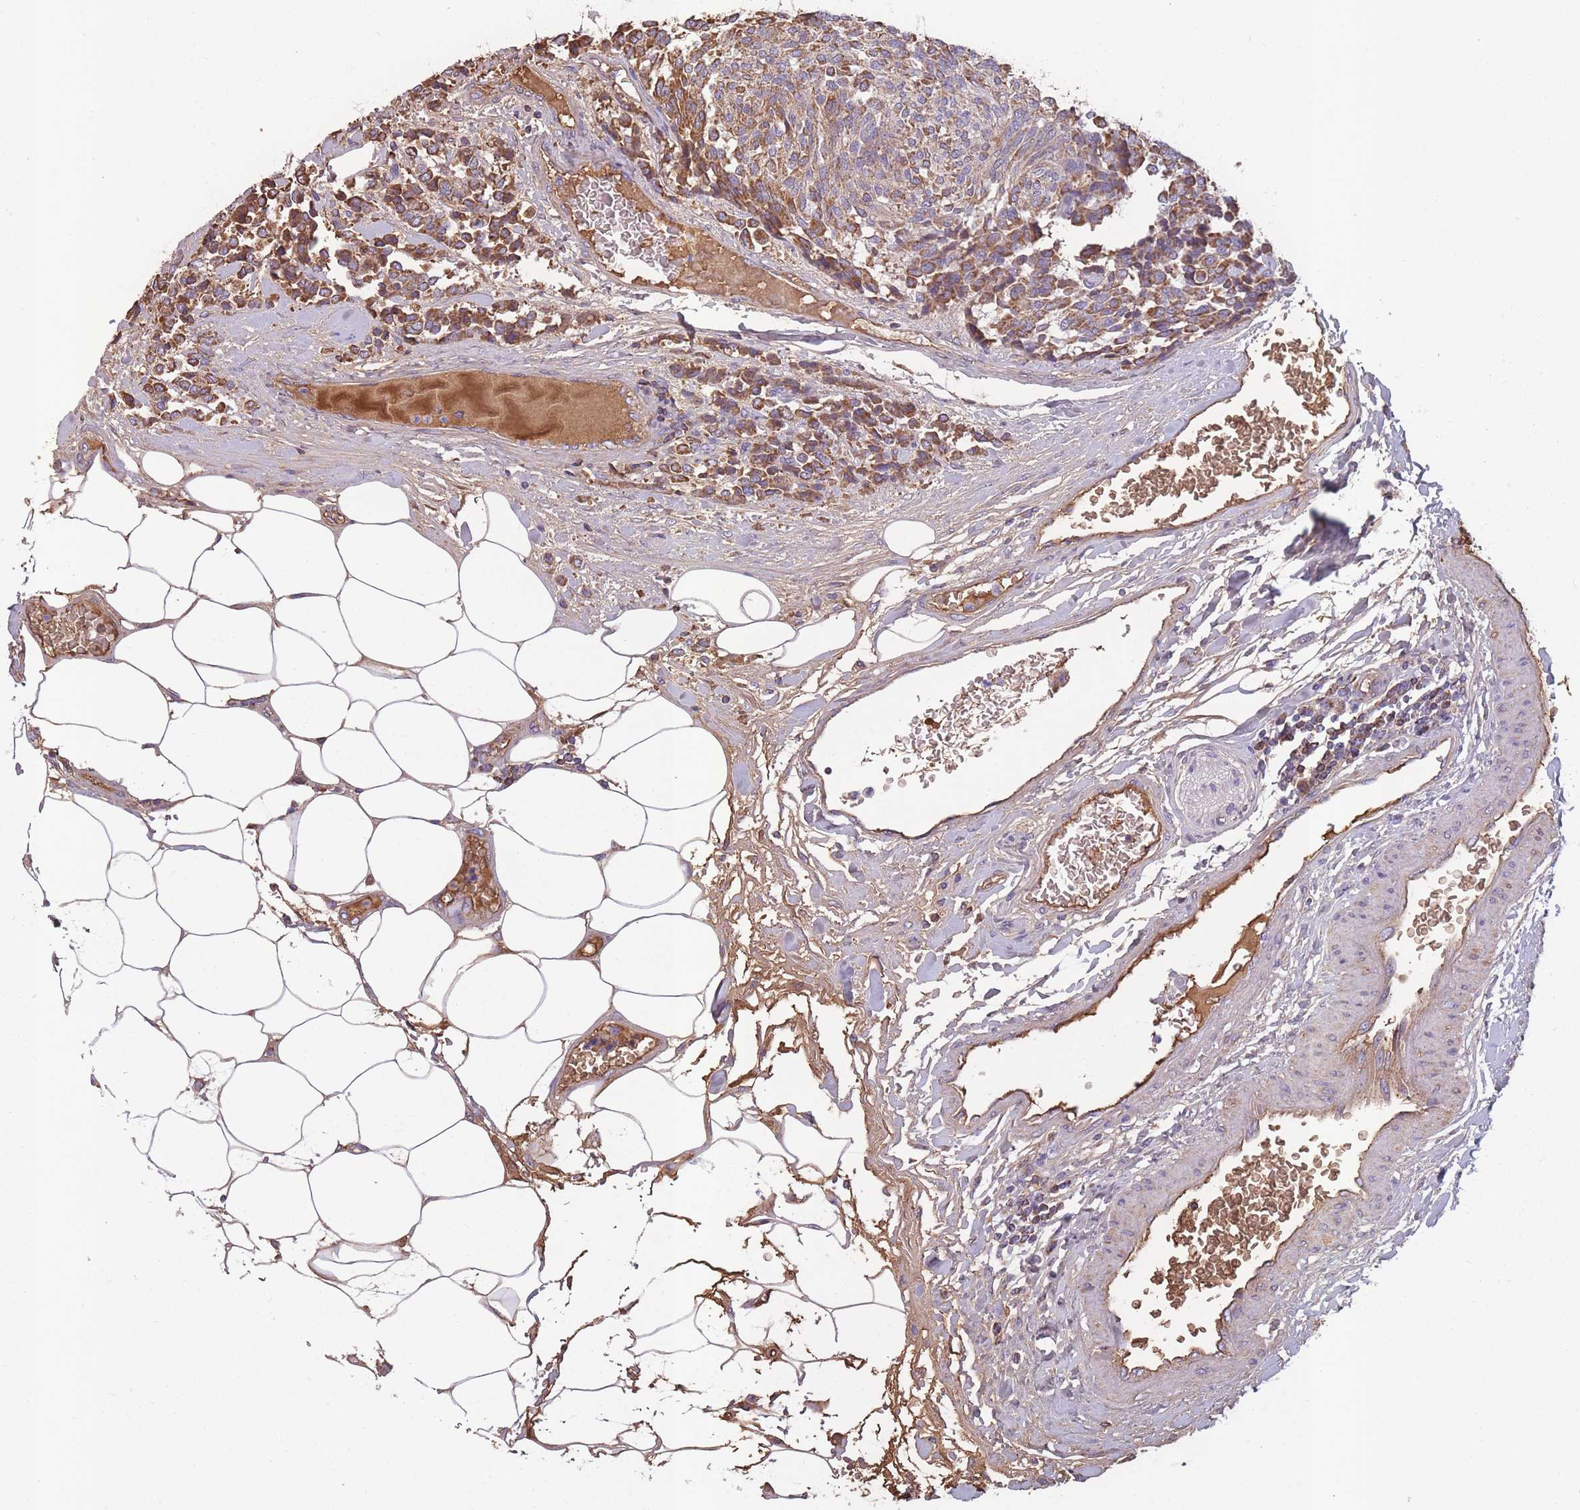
{"staining": {"intensity": "moderate", "quantity": "25%-75%", "location": "cytoplasmic/membranous"}, "tissue": "carcinoid", "cell_type": "Tumor cells", "image_type": "cancer", "snomed": [{"axis": "morphology", "description": "Carcinoid, malignant, NOS"}, {"axis": "topography", "description": "Pancreas"}], "caption": "An image of carcinoid (malignant) stained for a protein shows moderate cytoplasmic/membranous brown staining in tumor cells. The staining was performed using DAB (3,3'-diaminobenzidine) to visualize the protein expression in brown, while the nuclei were stained in blue with hematoxylin (Magnification: 20x).", "gene": "KAT2A", "patient": {"sex": "female", "age": 54}}